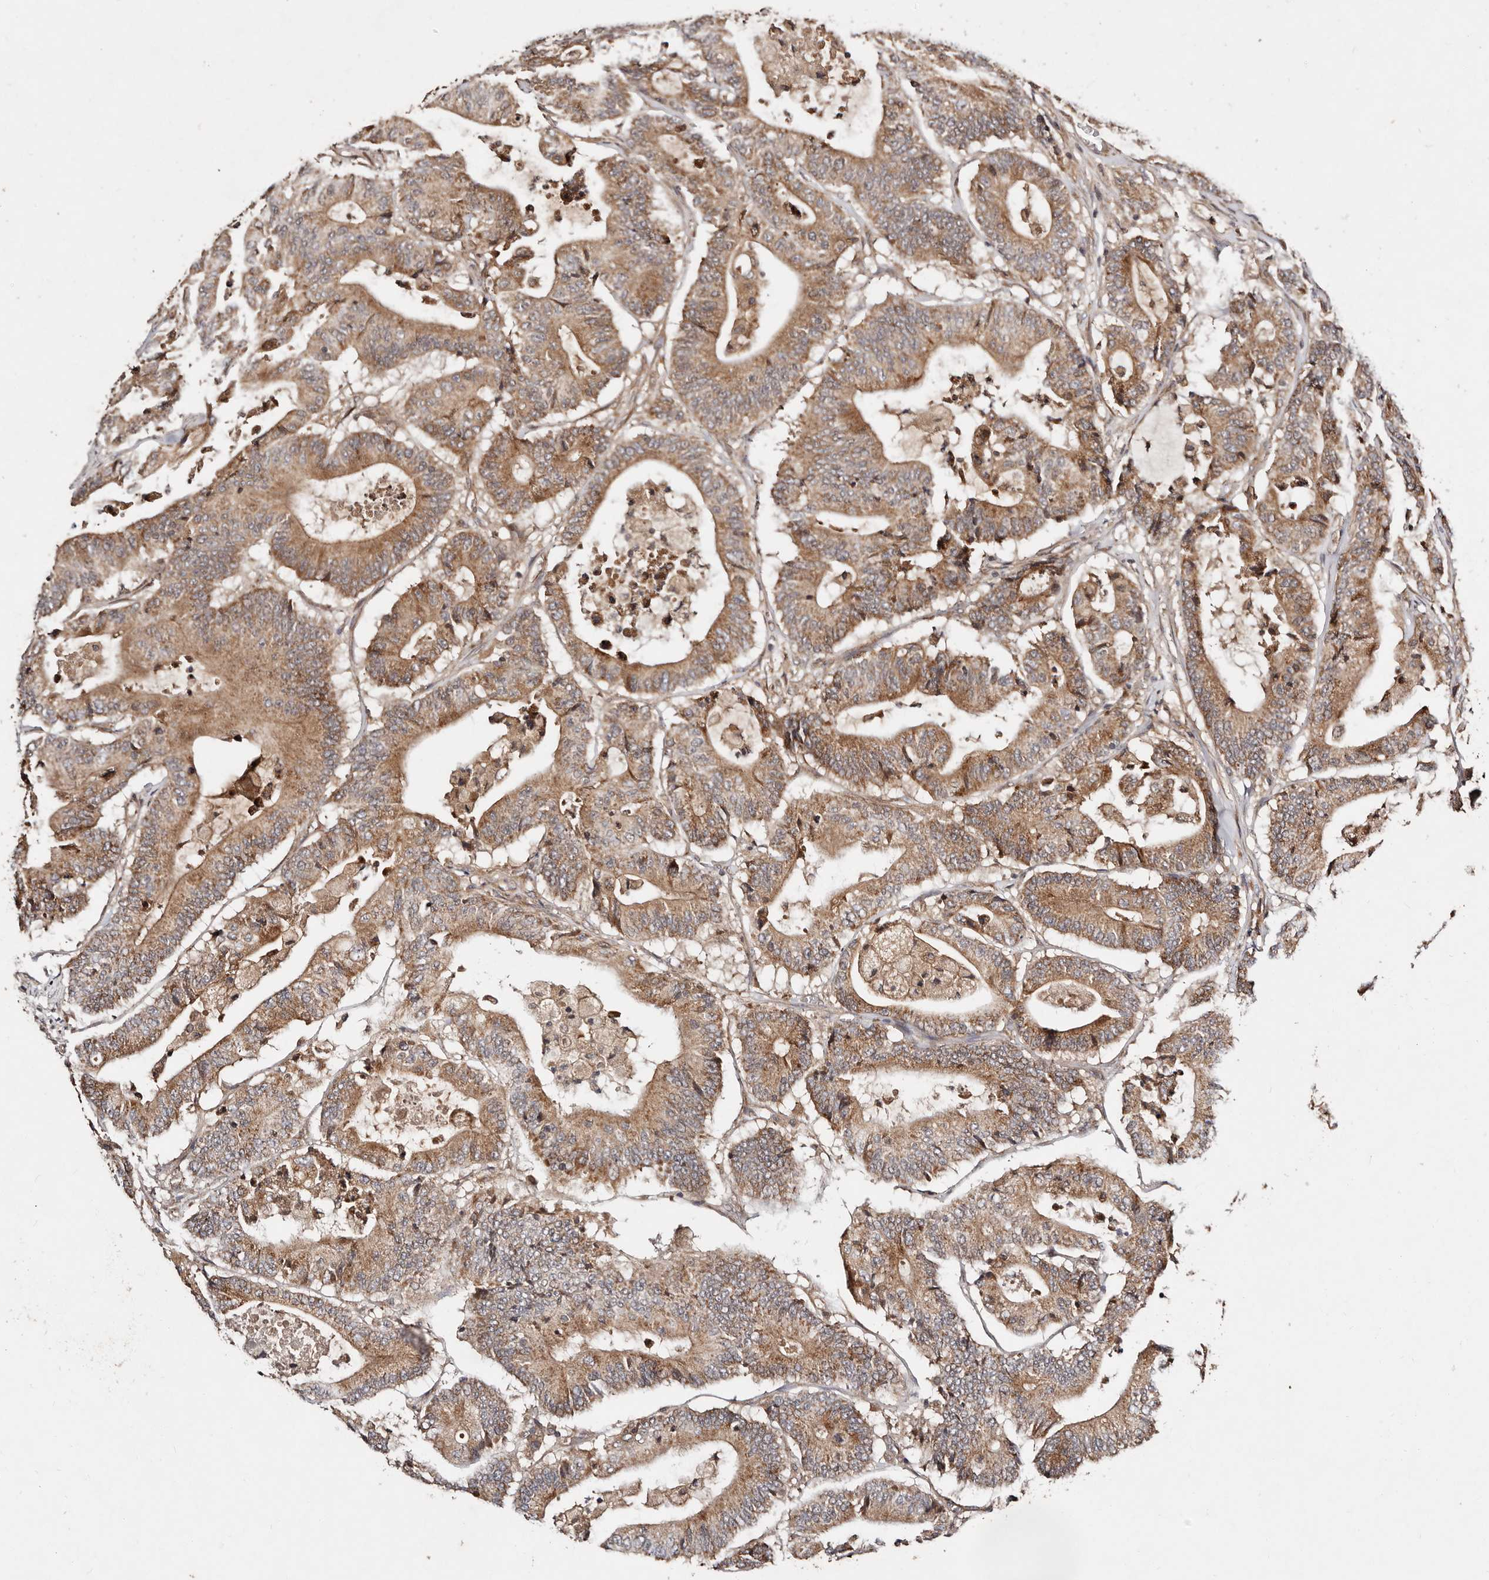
{"staining": {"intensity": "moderate", "quantity": ">75%", "location": "cytoplasmic/membranous"}, "tissue": "colorectal cancer", "cell_type": "Tumor cells", "image_type": "cancer", "snomed": [{"axis": "morphology", "description": "Adenocarcinoma, NOS"}, {"axis": "topography", "description": "Colon"}], "caption": "Immunohistochemistry (IHC) histopathology image of neoplastic tissue: colorectal cancer (adenocarcinoma) stained using IHC displays medium levels of moderate protein expression localized specifically in the cytoplasmic/membranous of tumor cells, appearing as a cytoplasmic/membranous brown color.", "gene": "DENND11", "patient": {"sex": "female", "age": 84}}